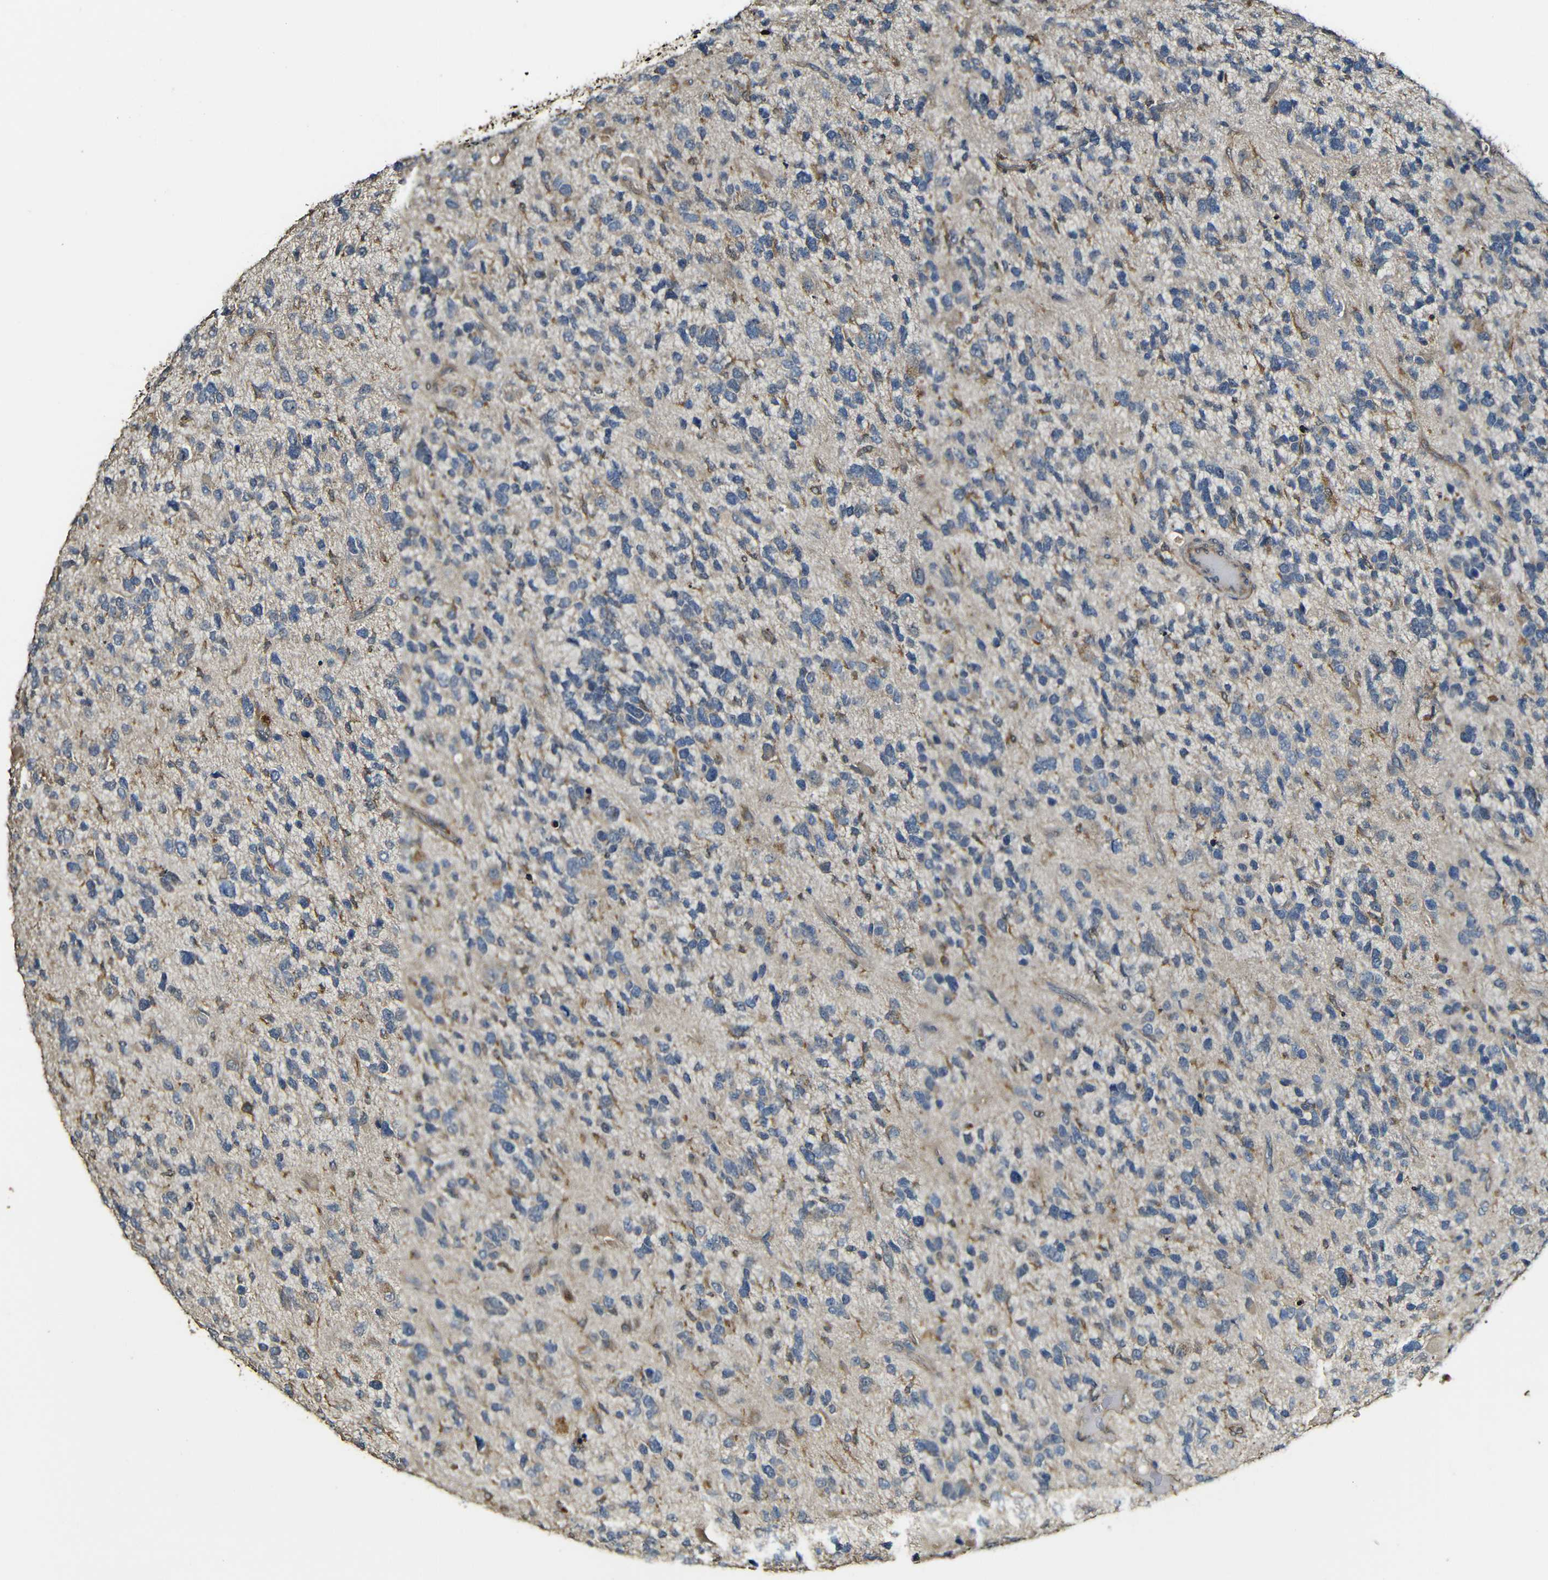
{"staining": {"intensity": "negative", "quantity": "none", "location": "none"}, "tissue": "glioma", "cell_type": "Tumor cells", "image_type": "cancer", "snomed": [{"axis": "morphology", "description": "Glioma, malignant, High grade"}, {"axis": "topography", "description": "Brain"}], "caption": "A photomicrograph of malignant high-grade glioma stained for a protein exhibits no brown staining in tumor cells.", "gene": "CASP8", "patient": {"sex": "female", "age": 58}}